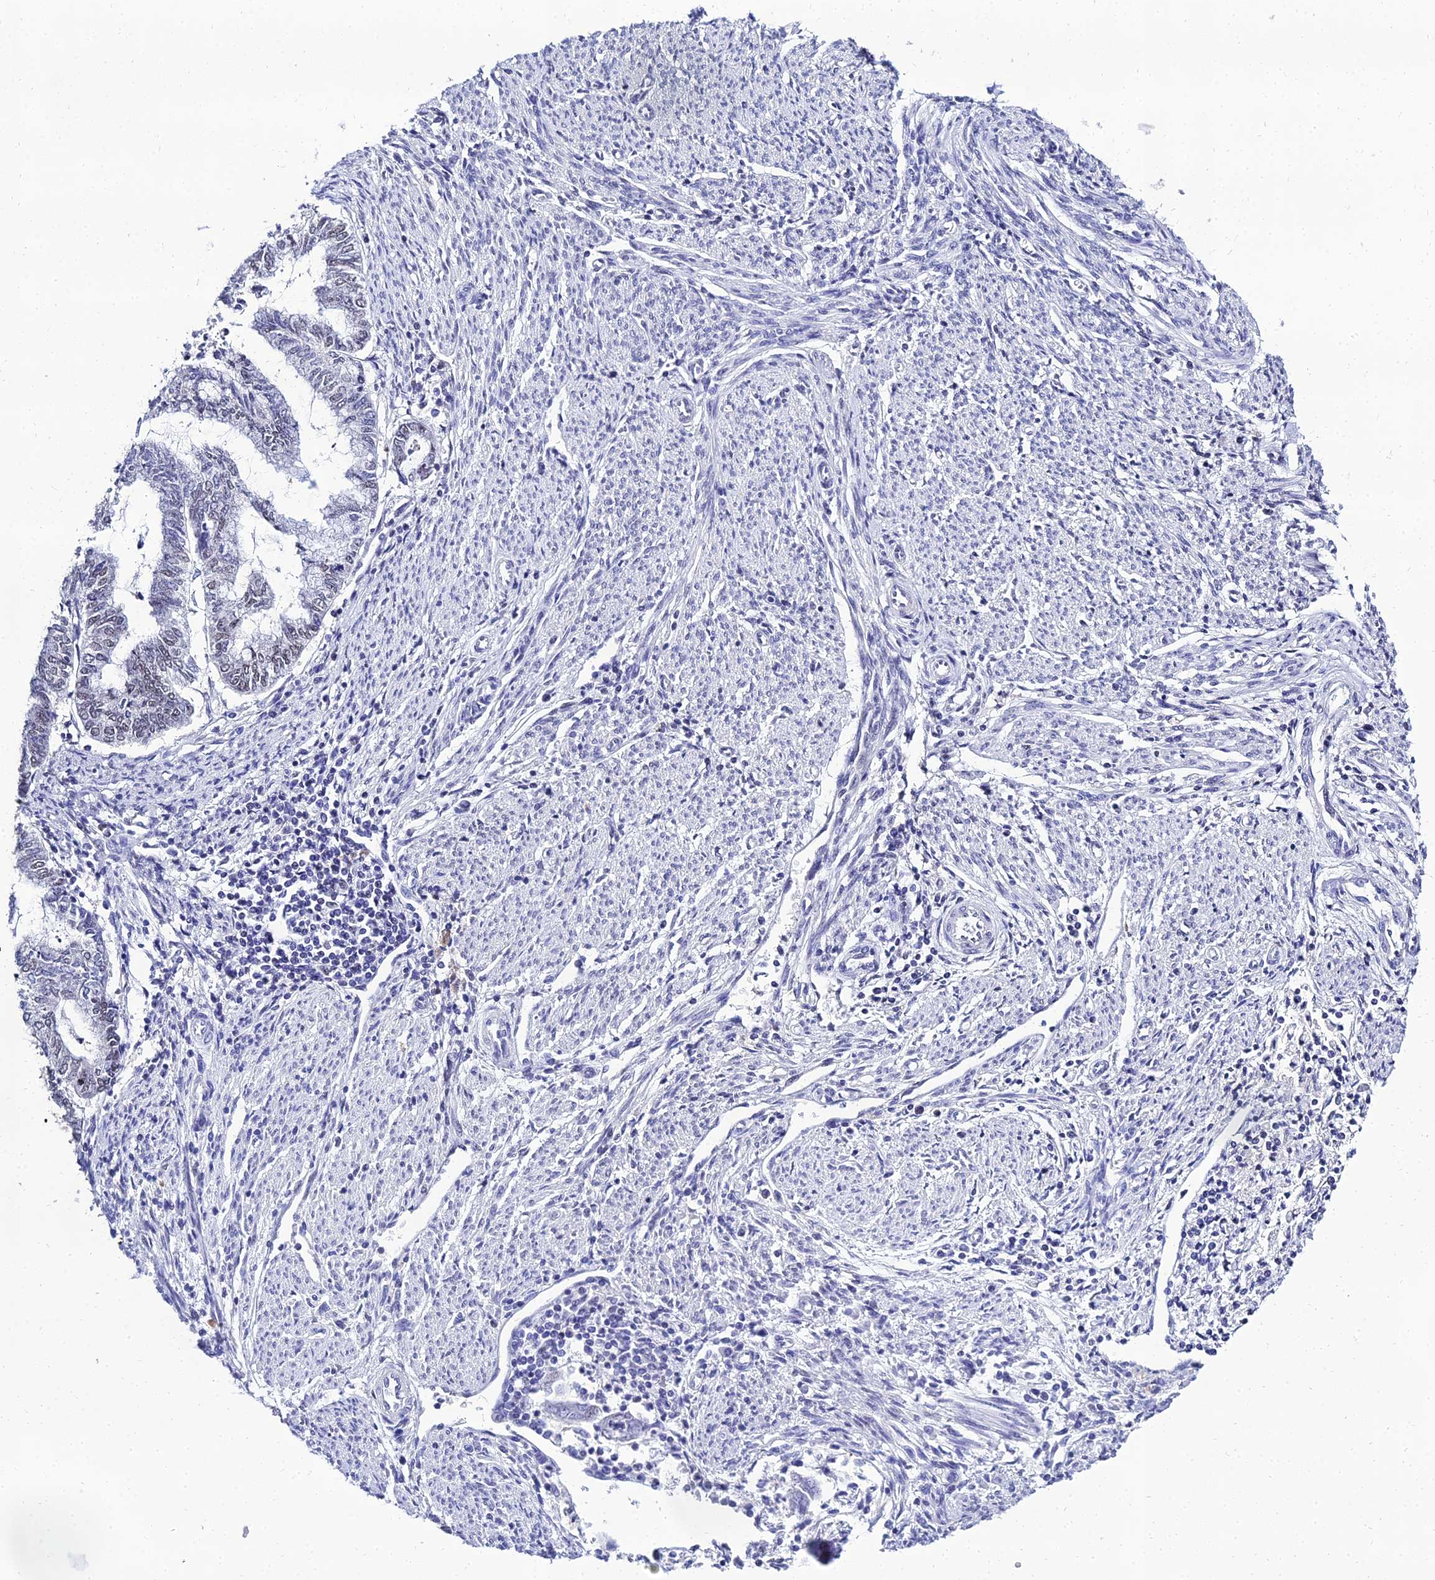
{"staining": {"intensity": "negative", "quantity": "none", "location": "none"}, "tissue": "endometrial cancer", "cell_type": "Tumor cells", "image_type": "cancer", "snomed": [{"axis": "morphology", "description": "Adenocarcinoma, NOS"}, {"axis": "topography", "description": "Endometrium"}], "caption": "DAB immunohistochemical staining of adenocarcinoma (endometrial) shows no significant staining in tumor cells. (Stains: DAB (3,3'-diaminobenzidine) IHC with hematoxylin counter stain, Microscopy: brightfield microscopy at high magnification).", "gene": "PPP4R2", "patient": {"sex": "female", "age": 79}}